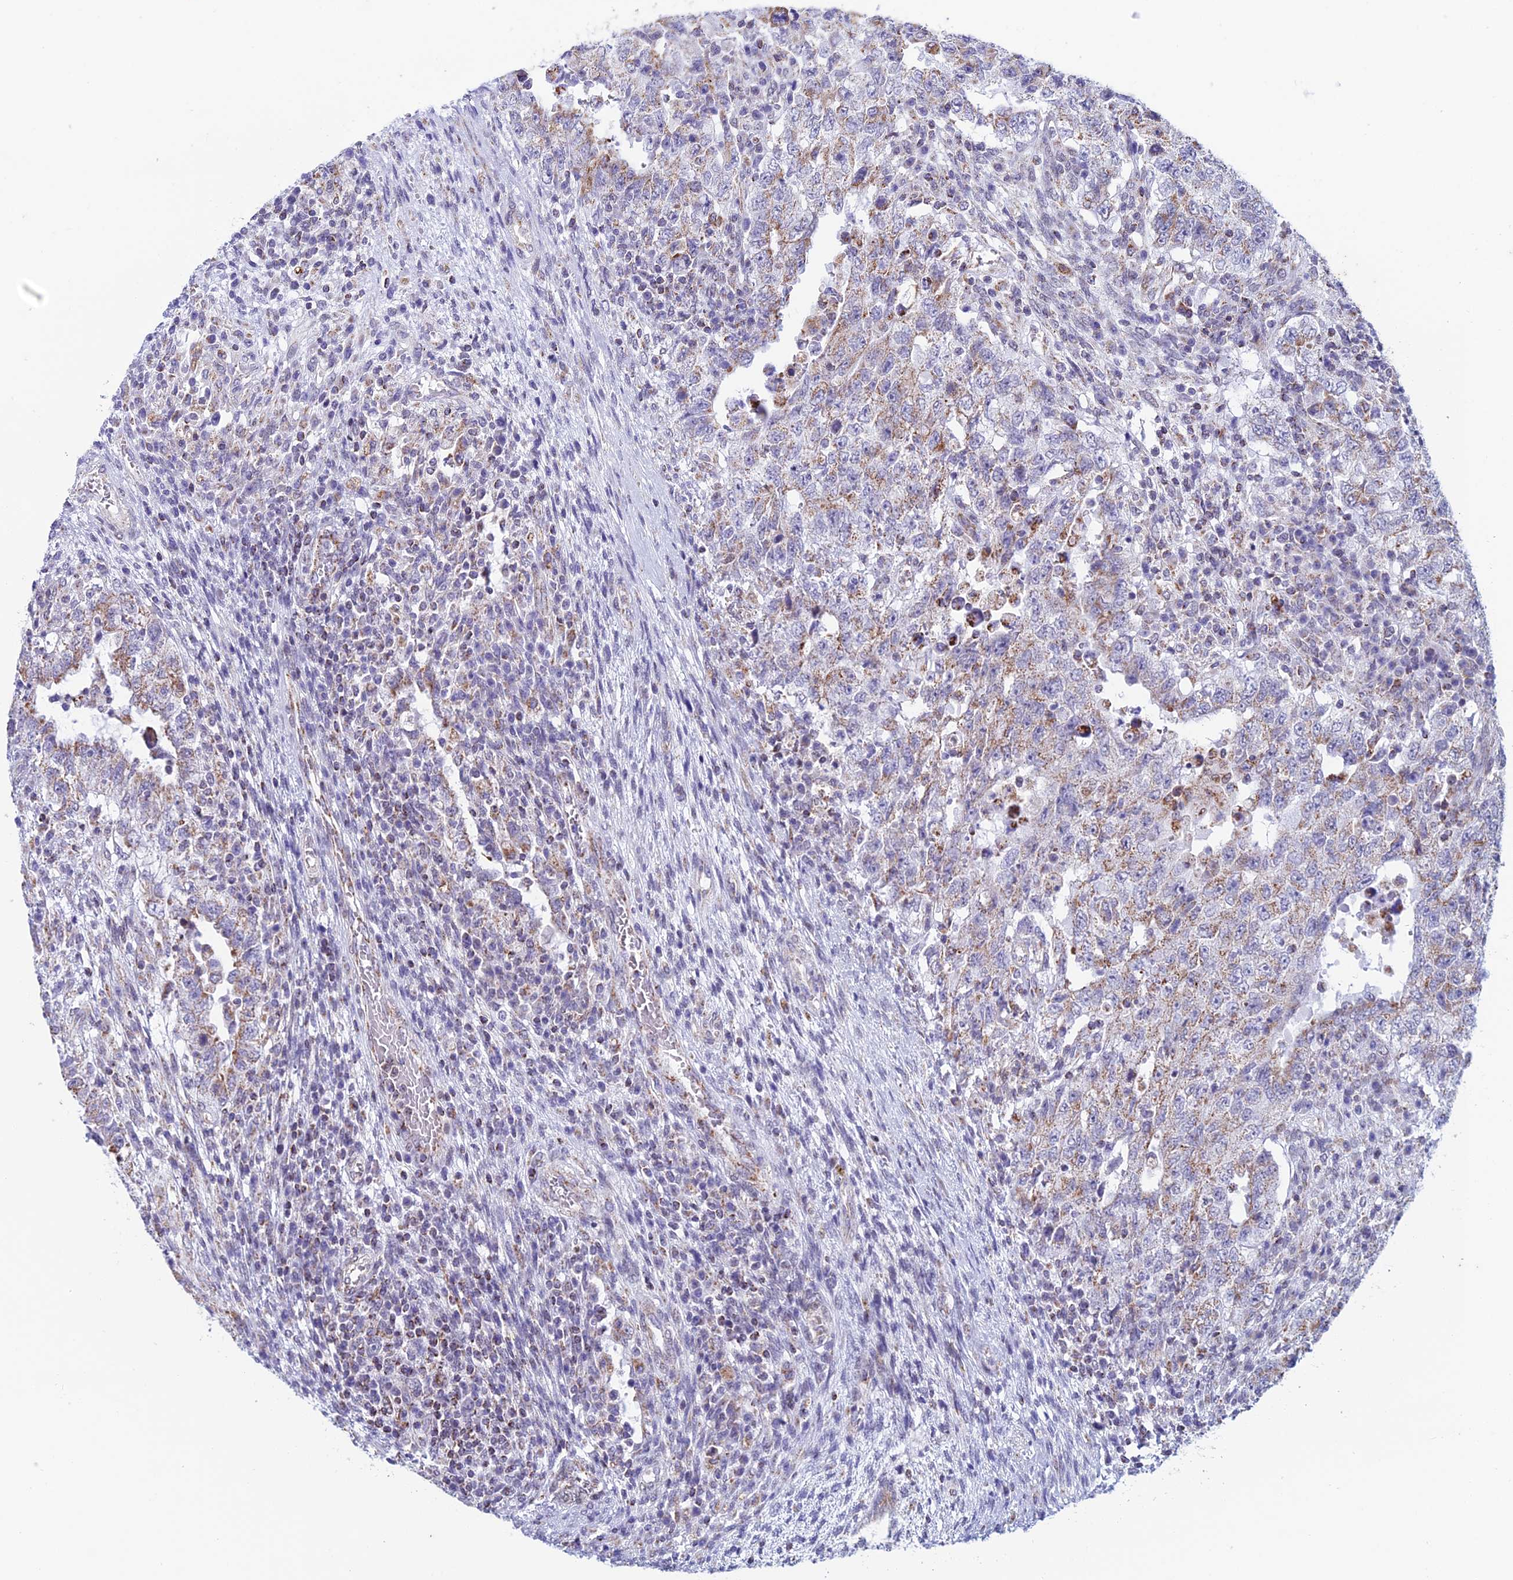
{"staining": {"intensity": "weak", "quantity": ">75%", "location": "cytoplasmic/membranous"}, "tissue": "testis cancer", "cell_type": "Tumor cells", "image_type": "cancer", "snomed": [{"axis": "morphology", "description": "Carcinoma, Embryonal, NOS"}, {"axis": "topography", "description": "Testis"}], "caption": "Testis cancer (embryonal carcinoma) stained for a protein displays weak cytoplasmic/membranous positivity in tumor cells. The staining was performed using DAB (3,3'-diaminobenzidine), with brown indicating positive protein expression. Nuclei are stained blue with hematoxylin.", "gene": "ZNG1B", "patient": {"sex": "male", "age": 26}}